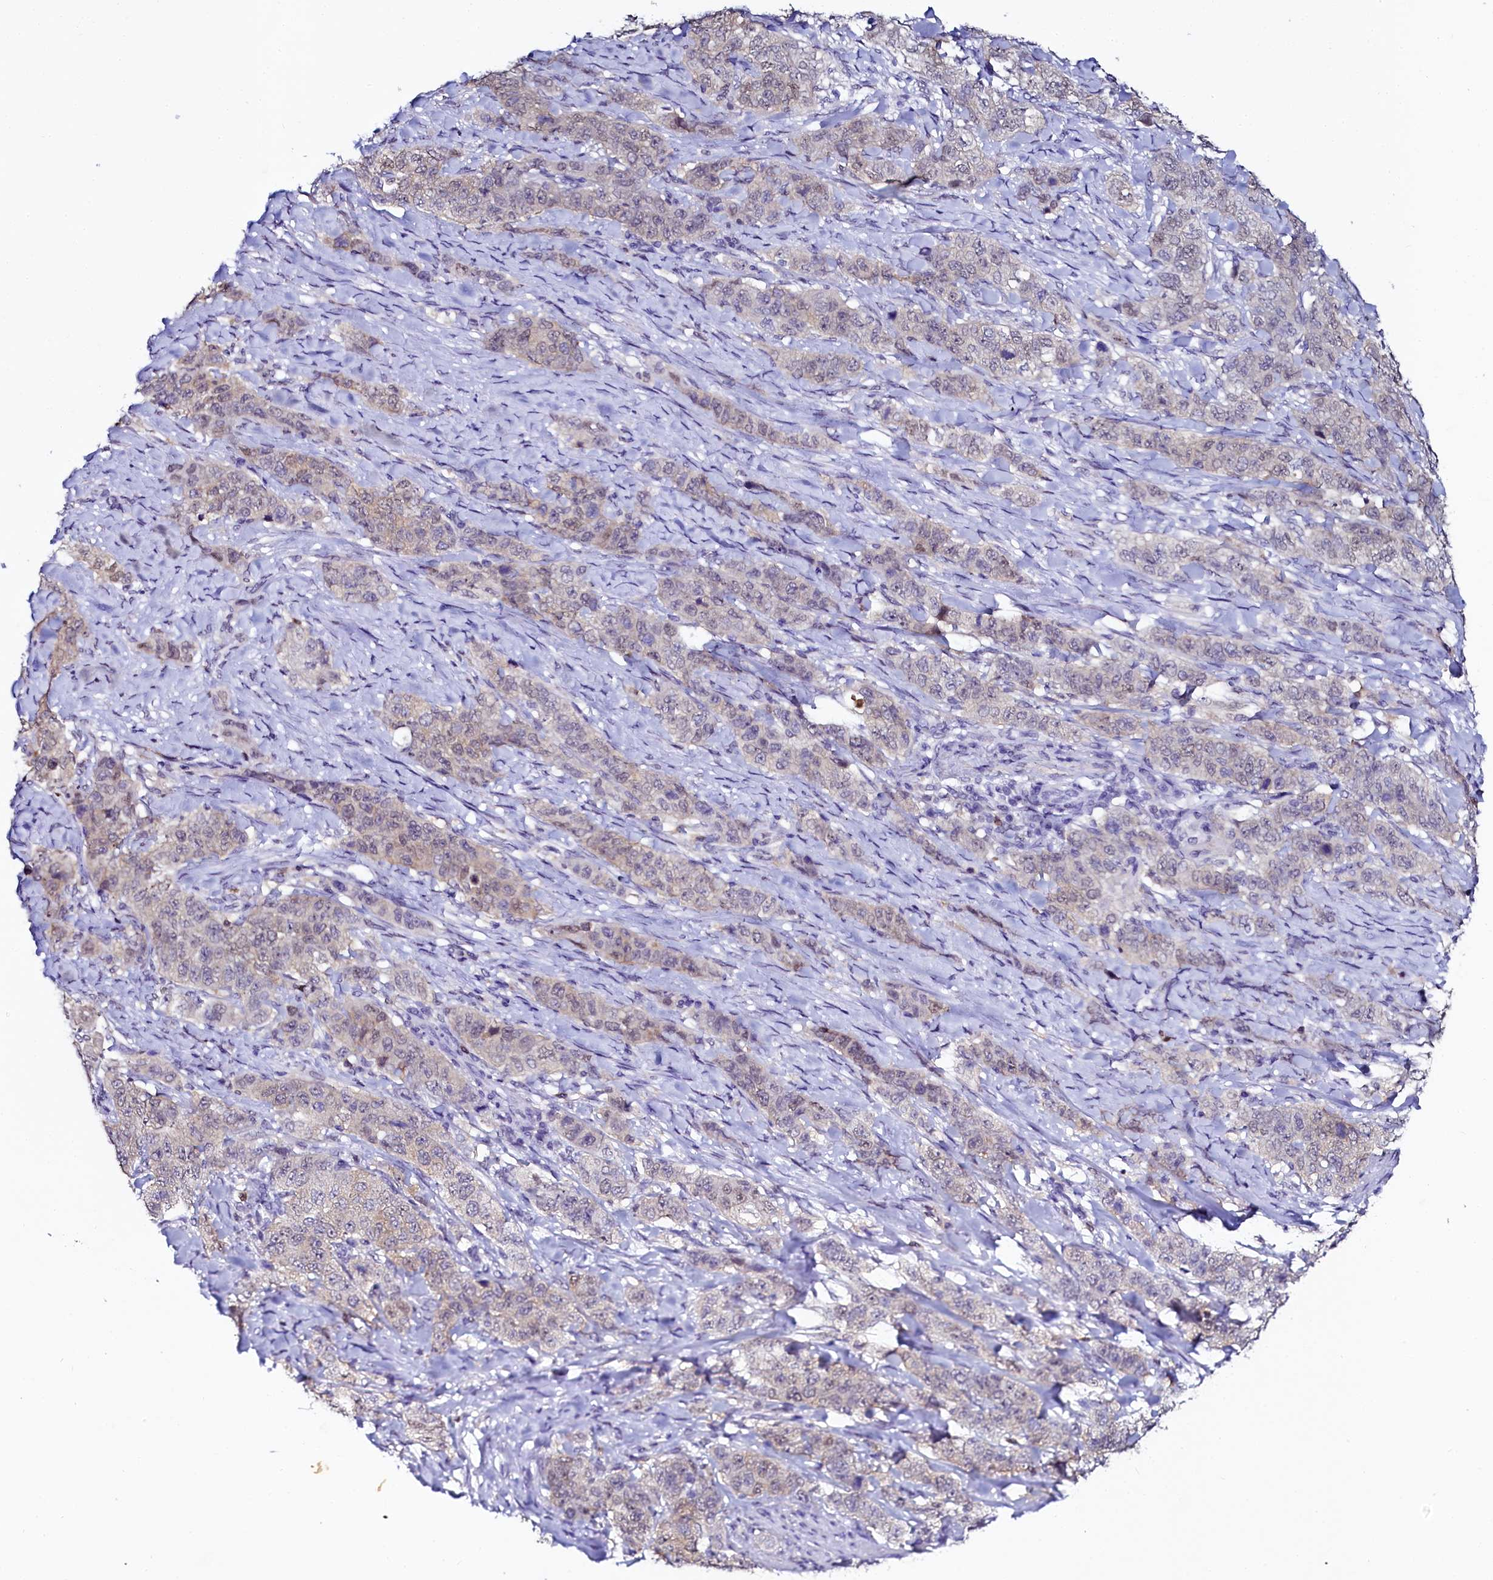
{"staining": {"intensity": "weak", "quantity": "25%-75%", "location": "nuclear"}, "tissue": "stomach cancer", "cell_type": "Tumor cells", "image_type": "cancer", "snomed": [{"axis": "morphology", "description": "Adenocarcinoma, NOS"}, {"axis": "topography", "description": "Stomach"}], "caption": "Human adenocarcinoma (stomach) stained for a protein (brown) shows weak nuclear positive expression in approximately 25%-75% of tumor cells.", "gene": "SORD", "patient": {"sex": "male", "age": 48}}